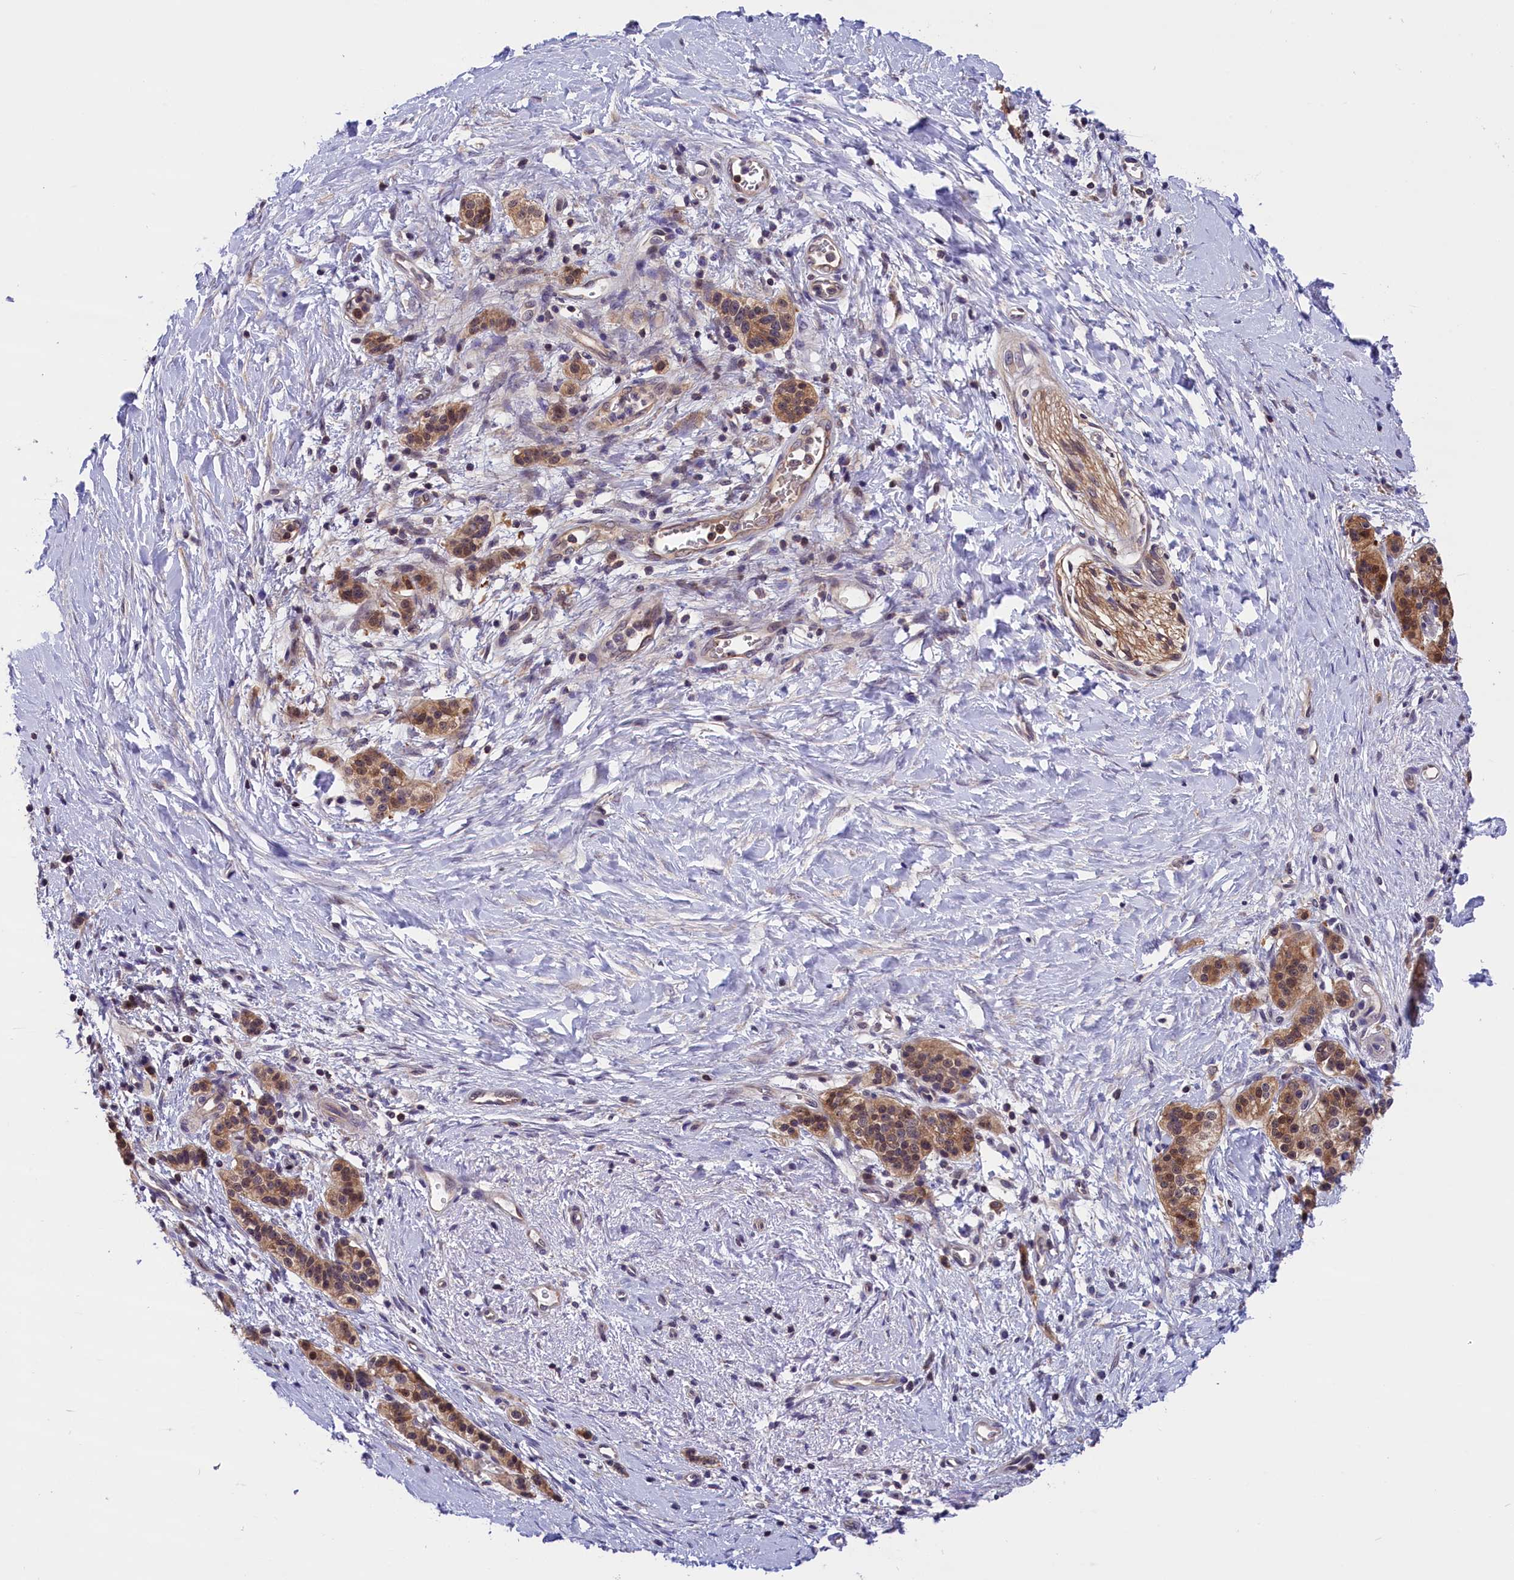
{"staining": {"intensity": "moderate", "quantity": ">75%", "location": "cytoplasmic/membranous"}, "tissue": "pancreatic cancer", "cell_type": "Tumor cells", "image_type": "cancer", "snomed": [{"axis": "morphology", "description": "Adenocarcinoma, NOS"}, {"axis": "topography", "description": "Pancreas"}], "caption": "Pancreatic cancer stained with a brown dye exhibits moderate cytoplasmic/membranous positive positivity in about >75% of tumor cells.", "gene": "TBCB", "patient": {"sex": "male", "age": 50}}